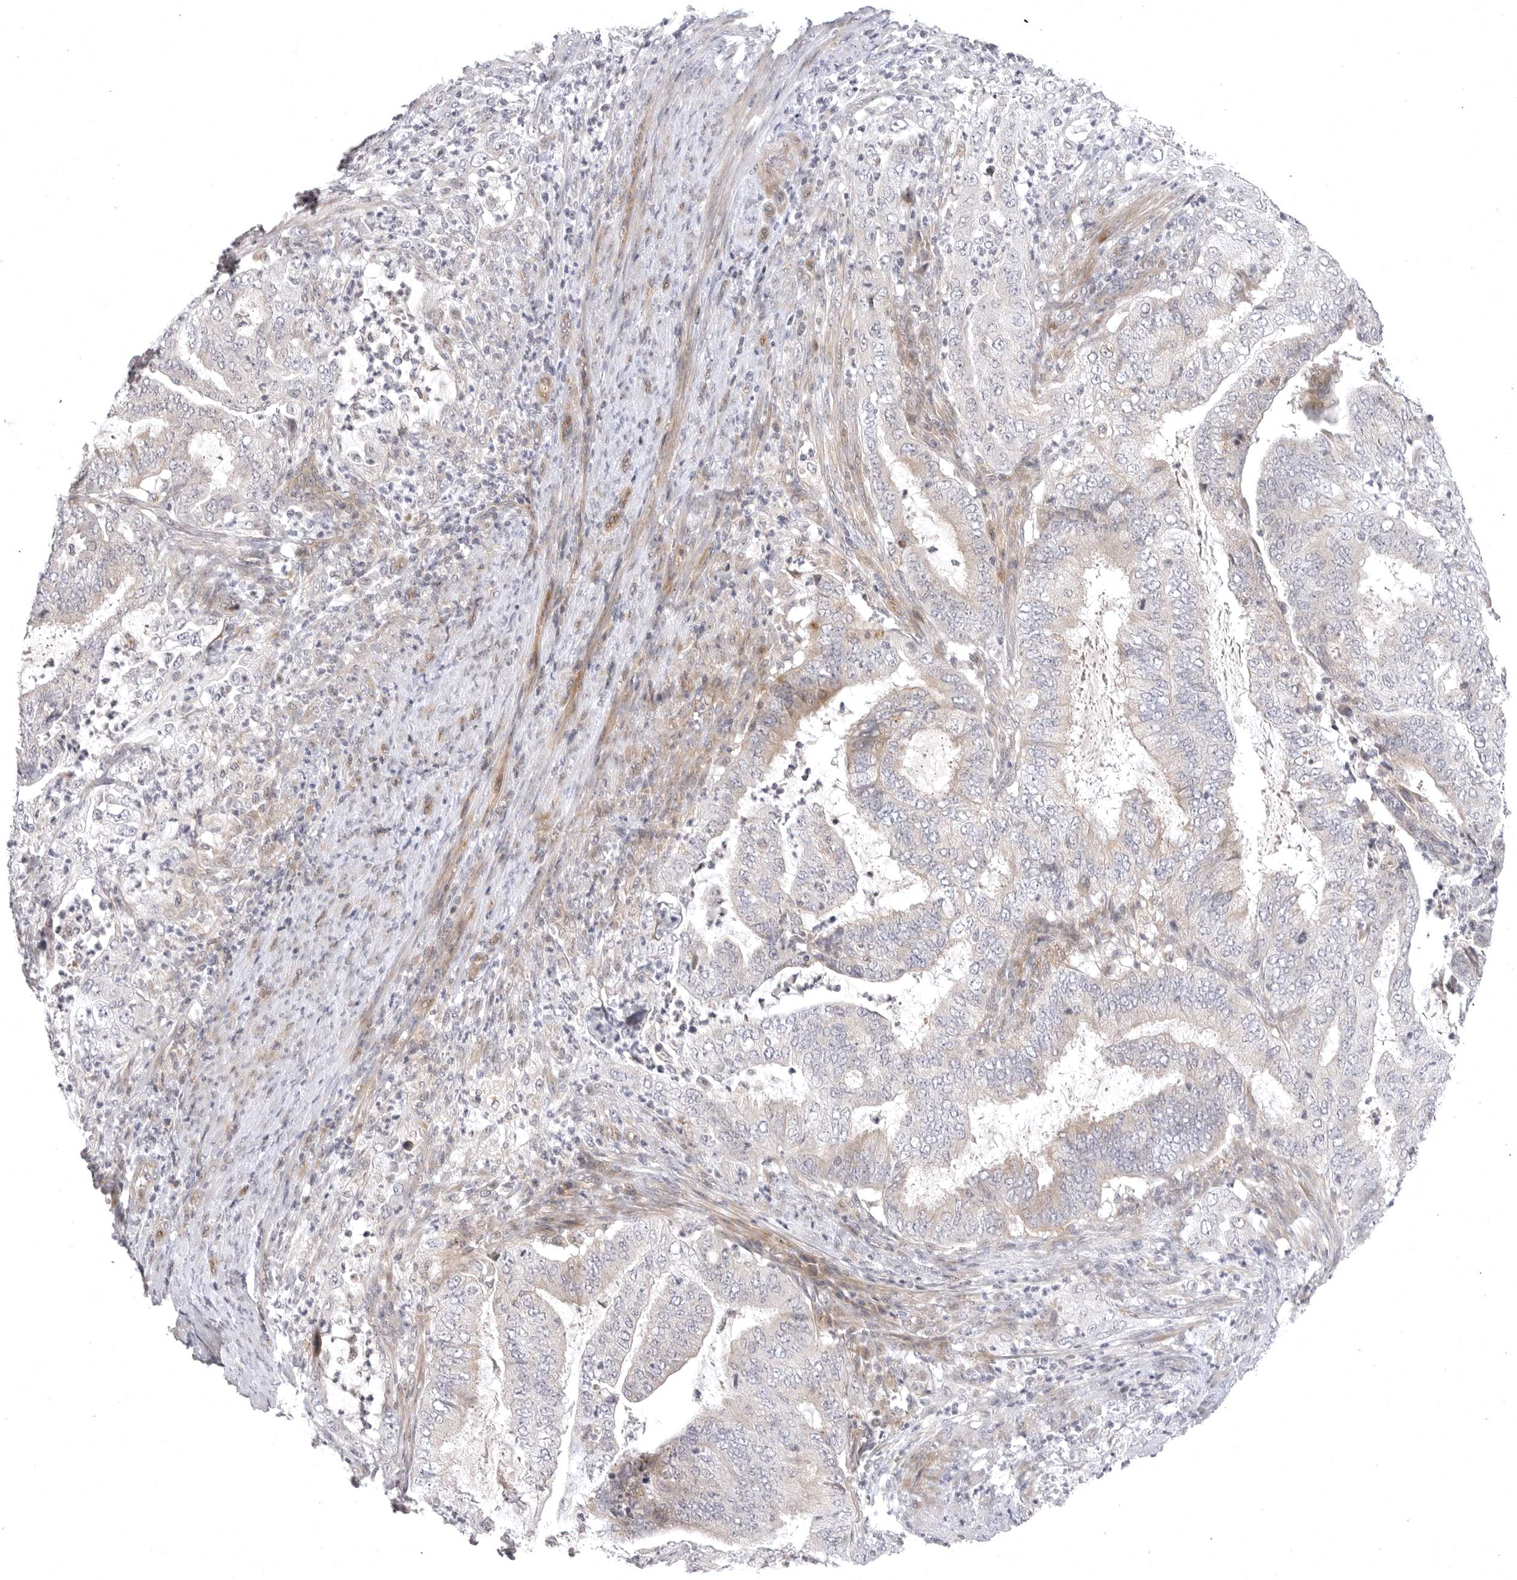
{"staining": {"intensity": "moderate", "quantity": "25%-75%", "location": "cytoplasmic/membranous"}, "tissue": "endometrial cancer", "cell_type": "Tumor cells", "image_type": "cancer", "snomed": [{"axis": "morphology", "description": "Adenocarcinoma, NOS"}, {"axis": "topography", "description": "Endometrium"}], "caption": "This micrograph shows immunohistochemistry staining of human endometrial cancer, with medium moderate cytoplasmic/membranous expression in about 25%-75% of tumor cells.", "gene": "CD300LD", "patient": {"sex": "female", "age": 51}}